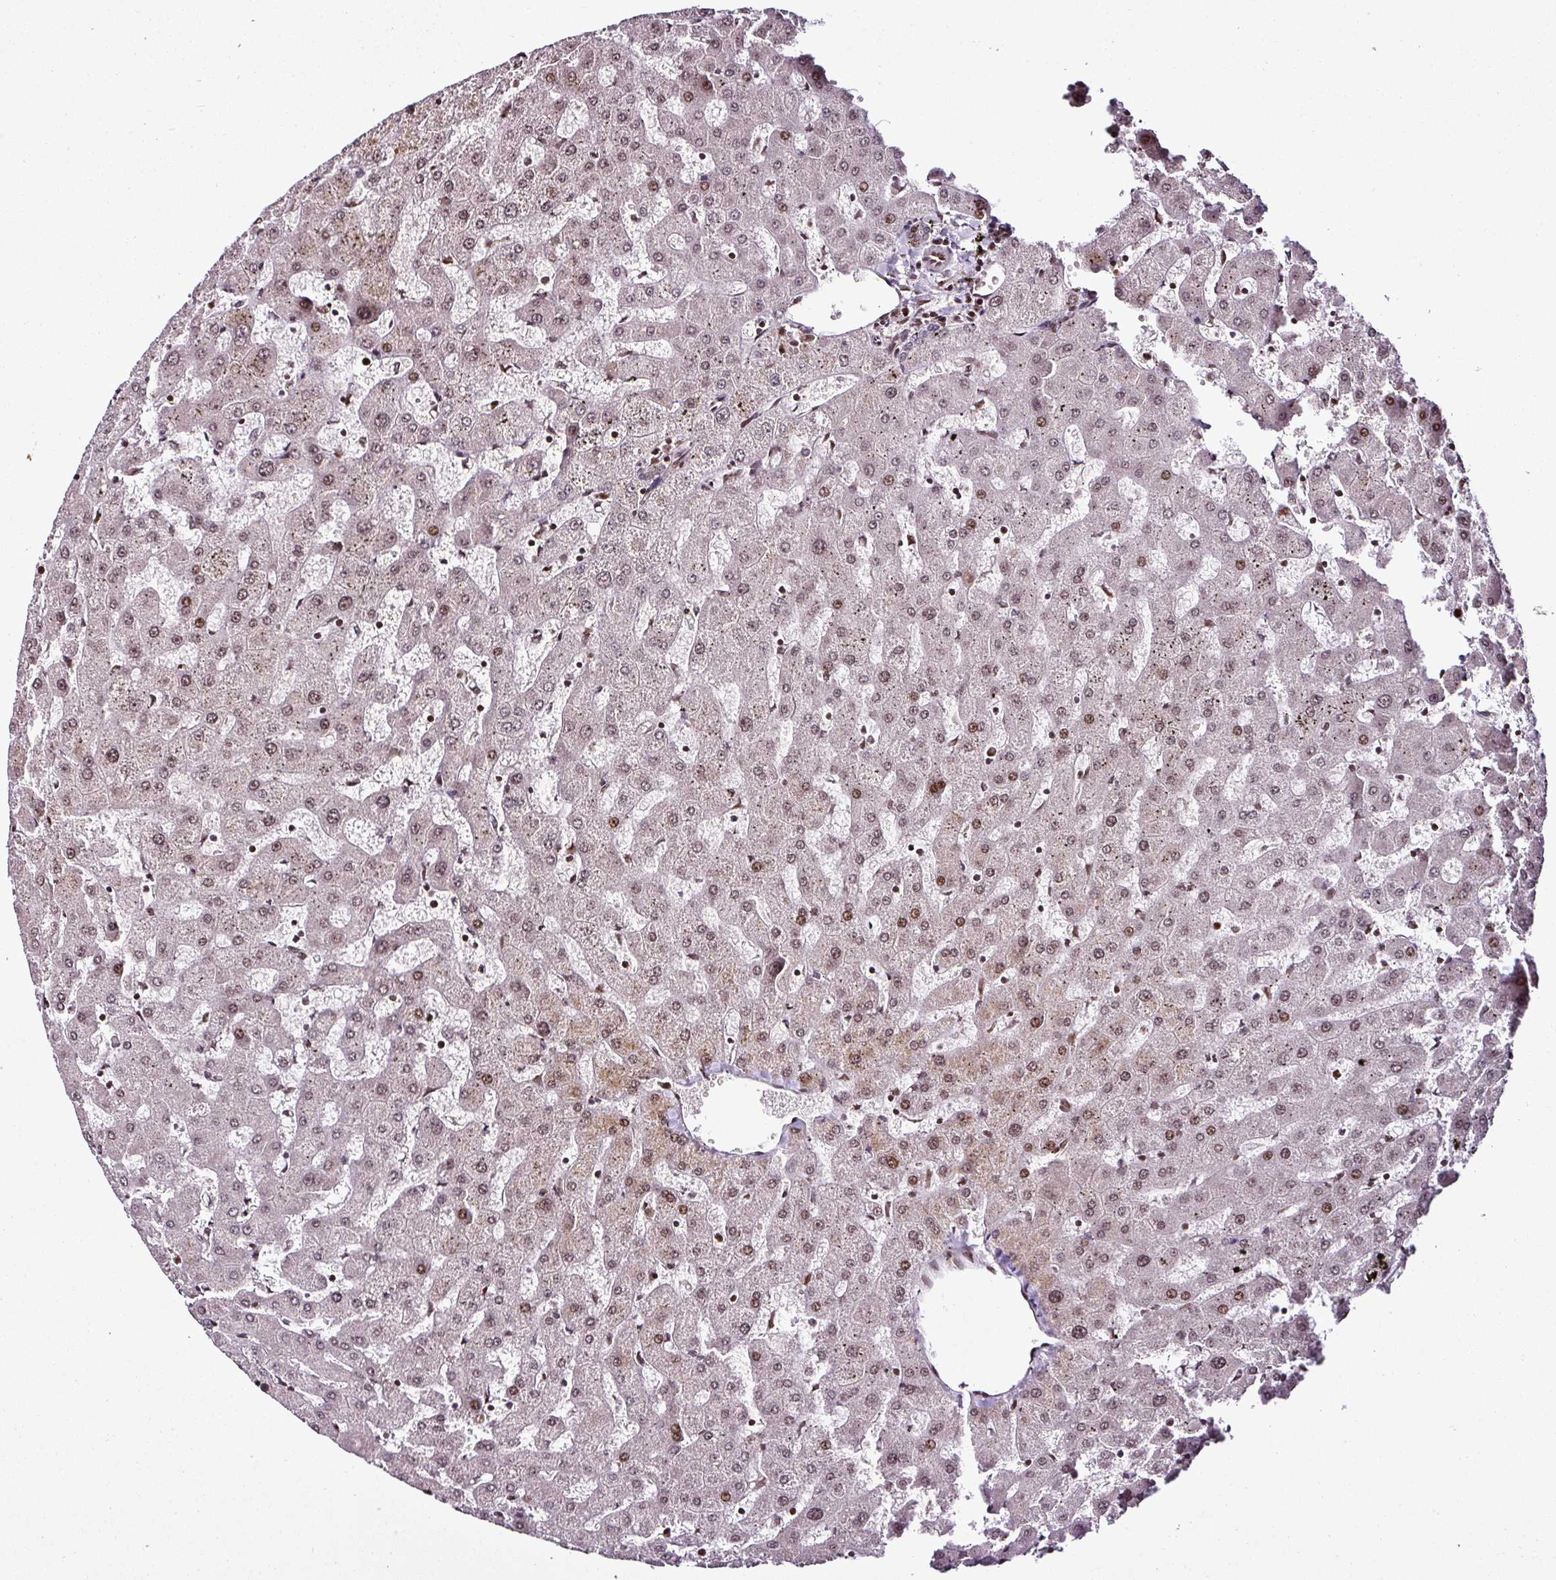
{"staining": {"intensity": "weak", "quantity": ">75%", "location": "nuclear"}, "tissue": "liver", "cell_type": "Cholangiocytes", "image_type": "normal", "snomed": [{"axis": "morphology", "description": "Normal tissue, NOS"}, {"axis": "topography", "description": "Liver"}], "caption": "Protein expression analysis of benign liver displays weak nuclear staining in approximately >75% of cholangiocytes. (IHC, brightfield microscopy, high magnification).", "gene": "COPRS", "patient": {"sex": "female", "age": 63}}